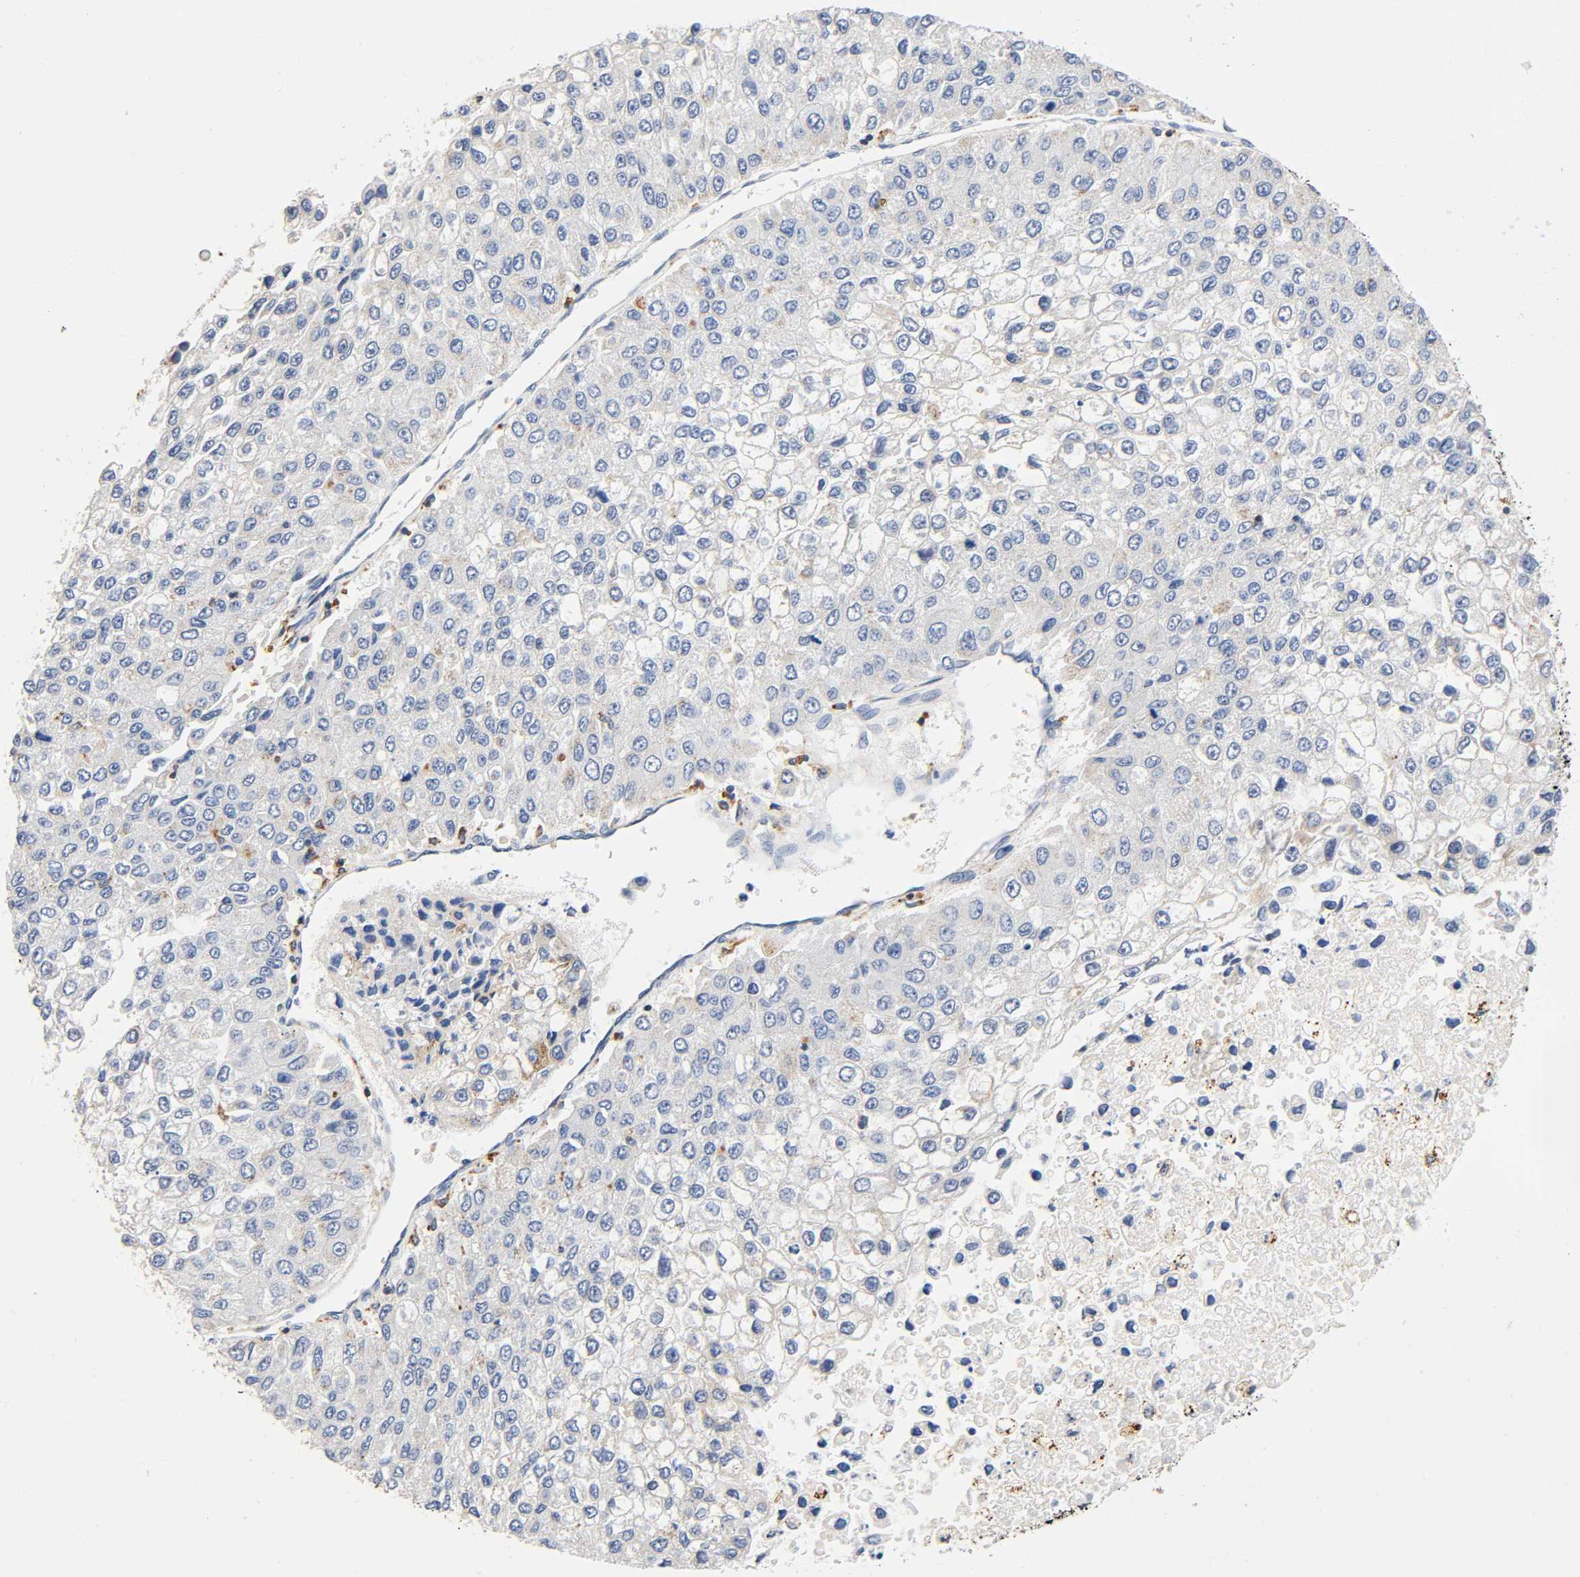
{"staining": {"intensity": "negative", "quantity": "none", "location": "none"}, "tissue": "liver cancer", "cell_type": "Tumor cells", "image_type": "cancer", "snomed": [{"axis": "morphology", "description": "Carcinoma, Hepatocellular, NOS"}, {"axis": "topography", "description": "Liver"}], "caption": "A micrograph of human liver hepatocellular carcinoma is negative for staining in tumor cells.", "gene": "UCKL1", "patient": {"sex": "female", "age": 66}}